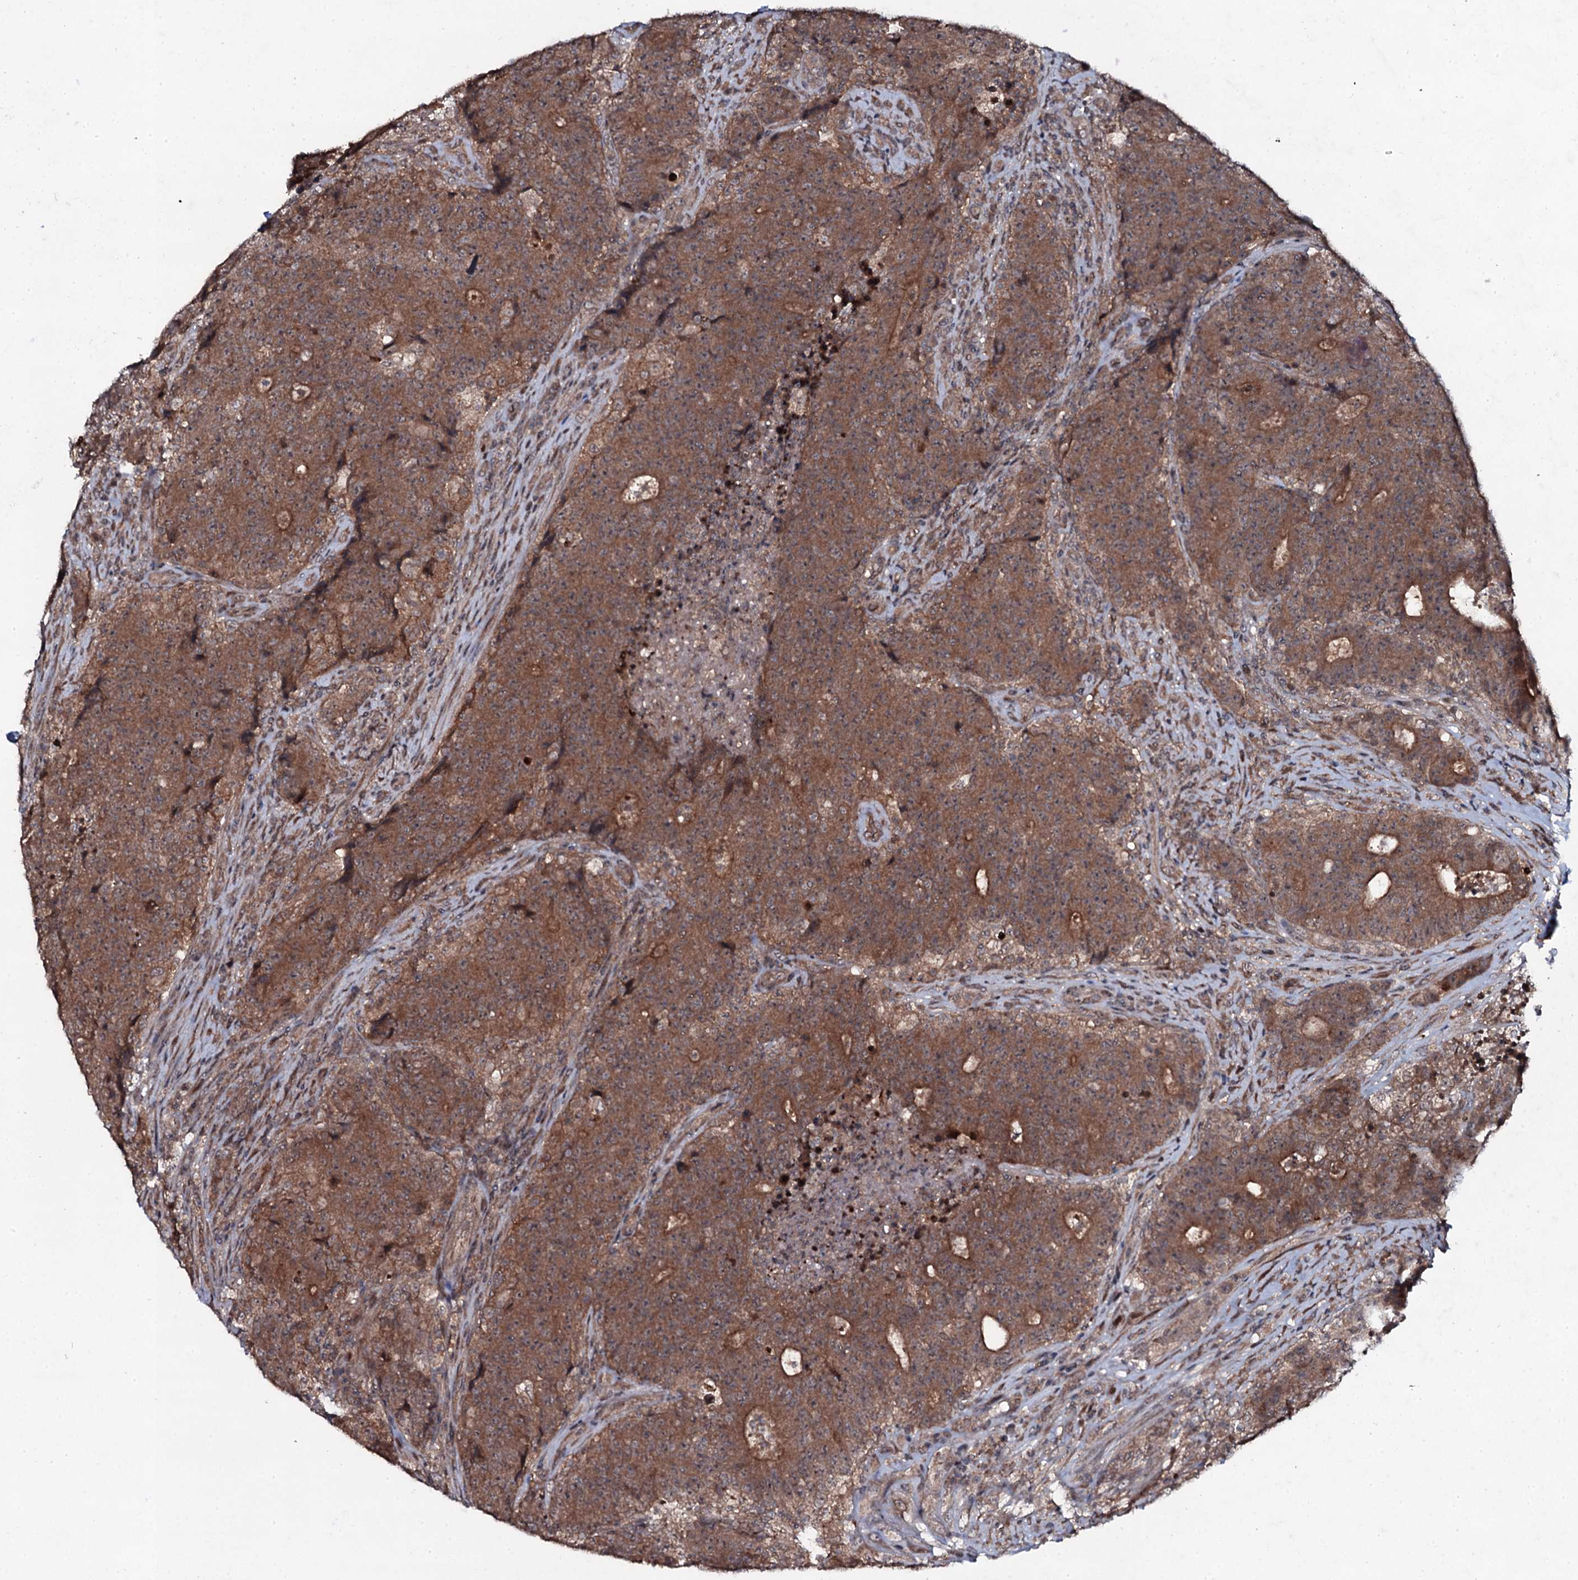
{"staining": {"intensity": "moderate", "quantity": ">75%", "location": "cytoplasmic/membranous"}, "tissue": "colorectal cancer", "cell_type": "Tumor cells", "image_type": "cancer", "snomed": [{"axis": "morphology", "description": "Adenocarcinoma, NOS"}, {"axis": "topography", "description": "Colon"}], "caption": "Moderate cytoplasmic/membranous expression is identified in about >75% of tumor cells in colorectal adenocarcinoma.", "gene": "SNAP23", "patient": {"sex": "female", "age": 75}}